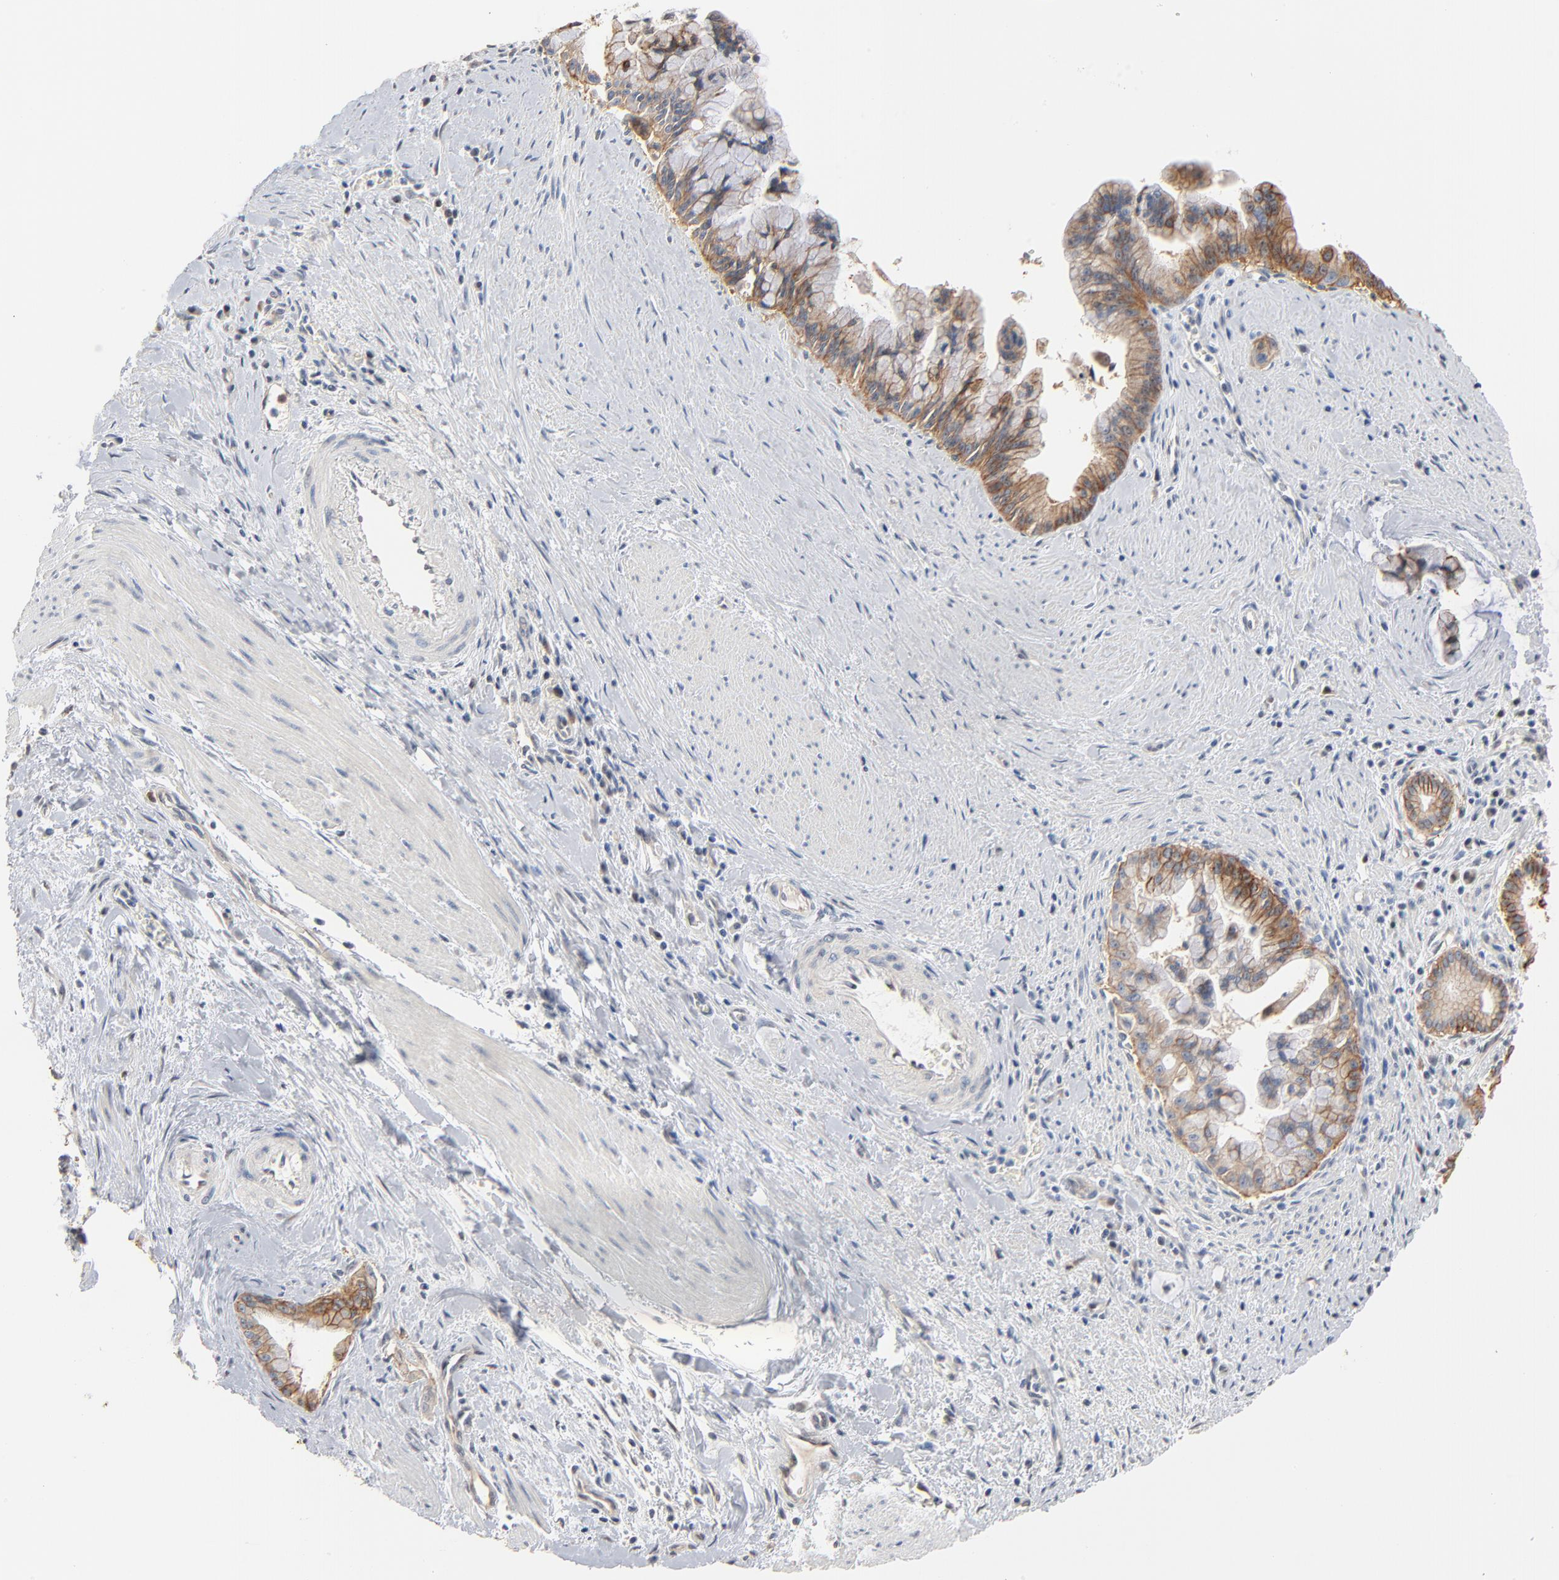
{"staining": {"intensity": "moderate", "quantity": ">75%", "location": "cytoplasmic/membranous"}, "tissue": "pancreatic cancer", "cell_type": "Tumor cells", "image_type": "cancer", "snomed": [{"axis": "morphology", "description": "Adenocarcinoma, NOS"}, {"axis": "topography", "description": "Pancreas"}], "caption": "Moderate cytoplasmic/membranous staining for a protein is identified in approximately >75% of tumor cells of pancreatic adenocarcinoma using immunohistochemistry (IHC).", "gene": "EPCAM", "patient": {"sex": "male", "age": 59}}